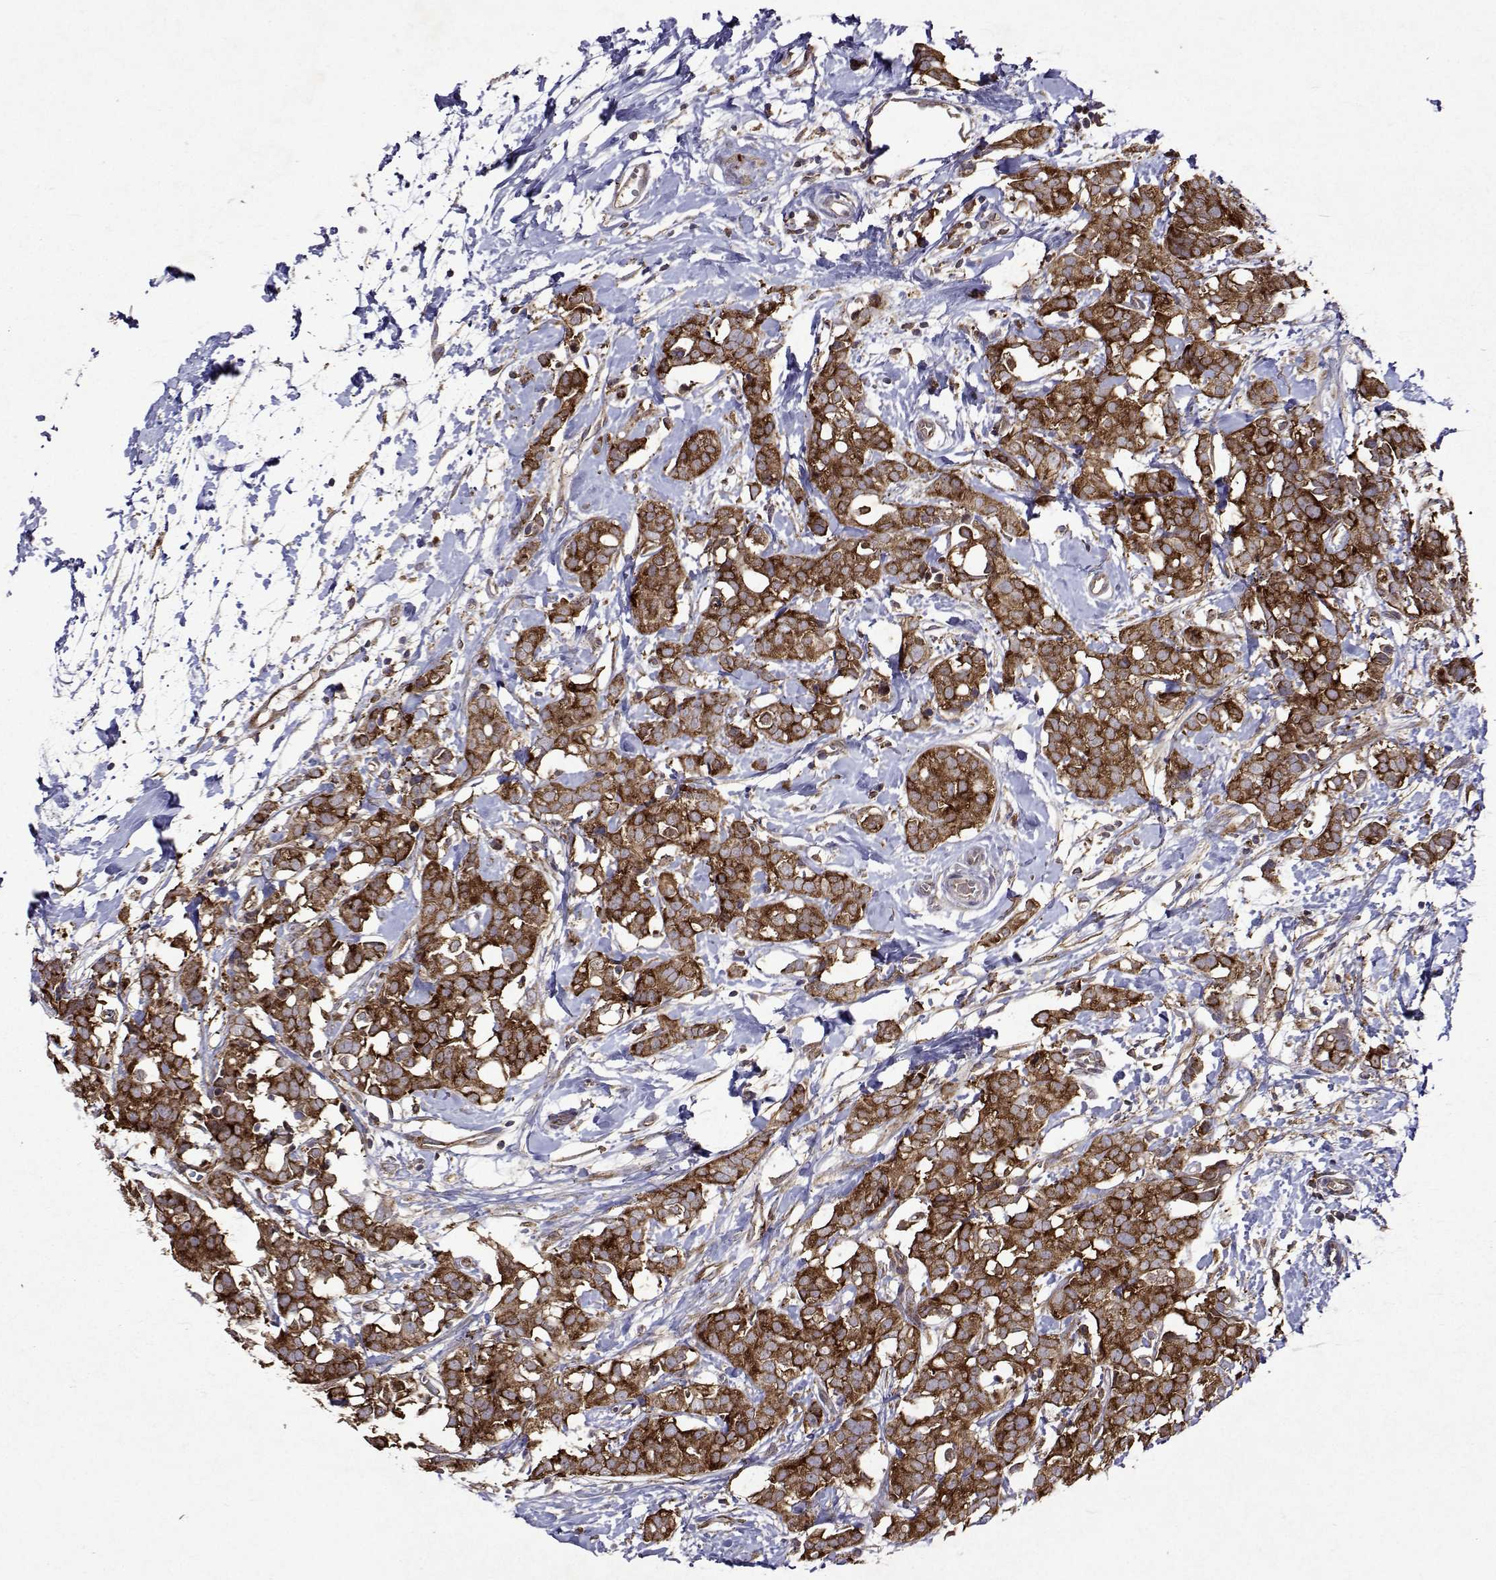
{"staining": {"intensity": "strong", "quantity": ">75%", "location": "cytoplasmic/membranous"}, "tissue": "breast cancer", "cell_type": "Tumor cells", "image_type": "cancer", "snomed": [{"axis": "morphology", "description": "Duct carcinoma"}, {"axis": "topography", "description": "Breast"}], "caption": "A high-resolution photomicrograph shows immunohistochemistry staining of breast invasive ductal carcinoma, which exhibits strong cytoplasmic/membranous staining in about >75% of tumor cells.", "gene": "TARBP2", "patient": {"sex": "female", "age": 40}}